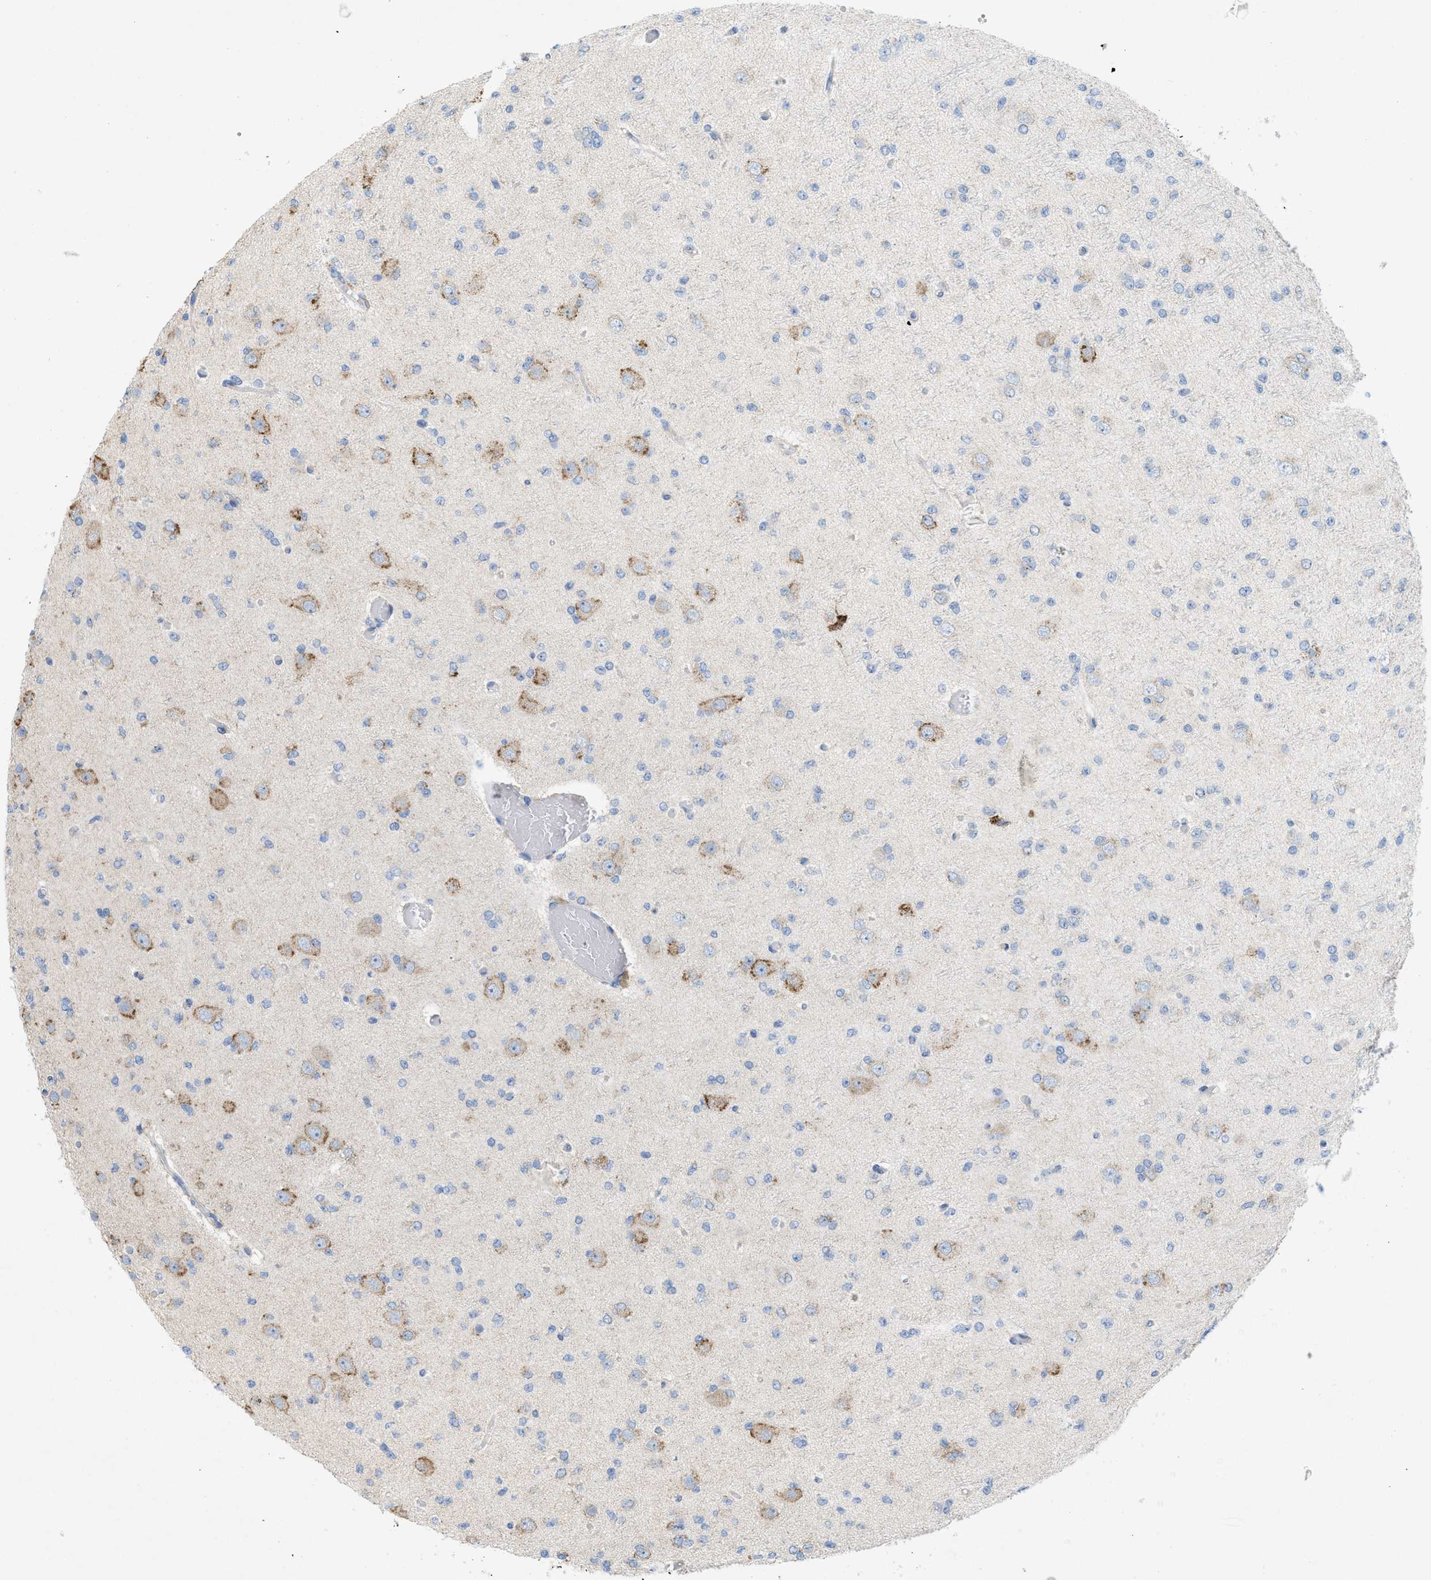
{"staining": {"intensity": "negative", "quantity": "none", "location": "none"}, "tissue": "glioma", "cell_type": "Tumor cells", "image_type": "cancer", "snomed": [{"axis": "morphology", "description": "Glioma, malignant, Low grade"}, {"axis": "topography", "description": "Brain"}], "caption": "IHC of malignant glioma (low-grade) demonstrates no staining in tumor cells.", "gene": "DYNC2I1", "patient": {"sex": "female", "age": 22}}